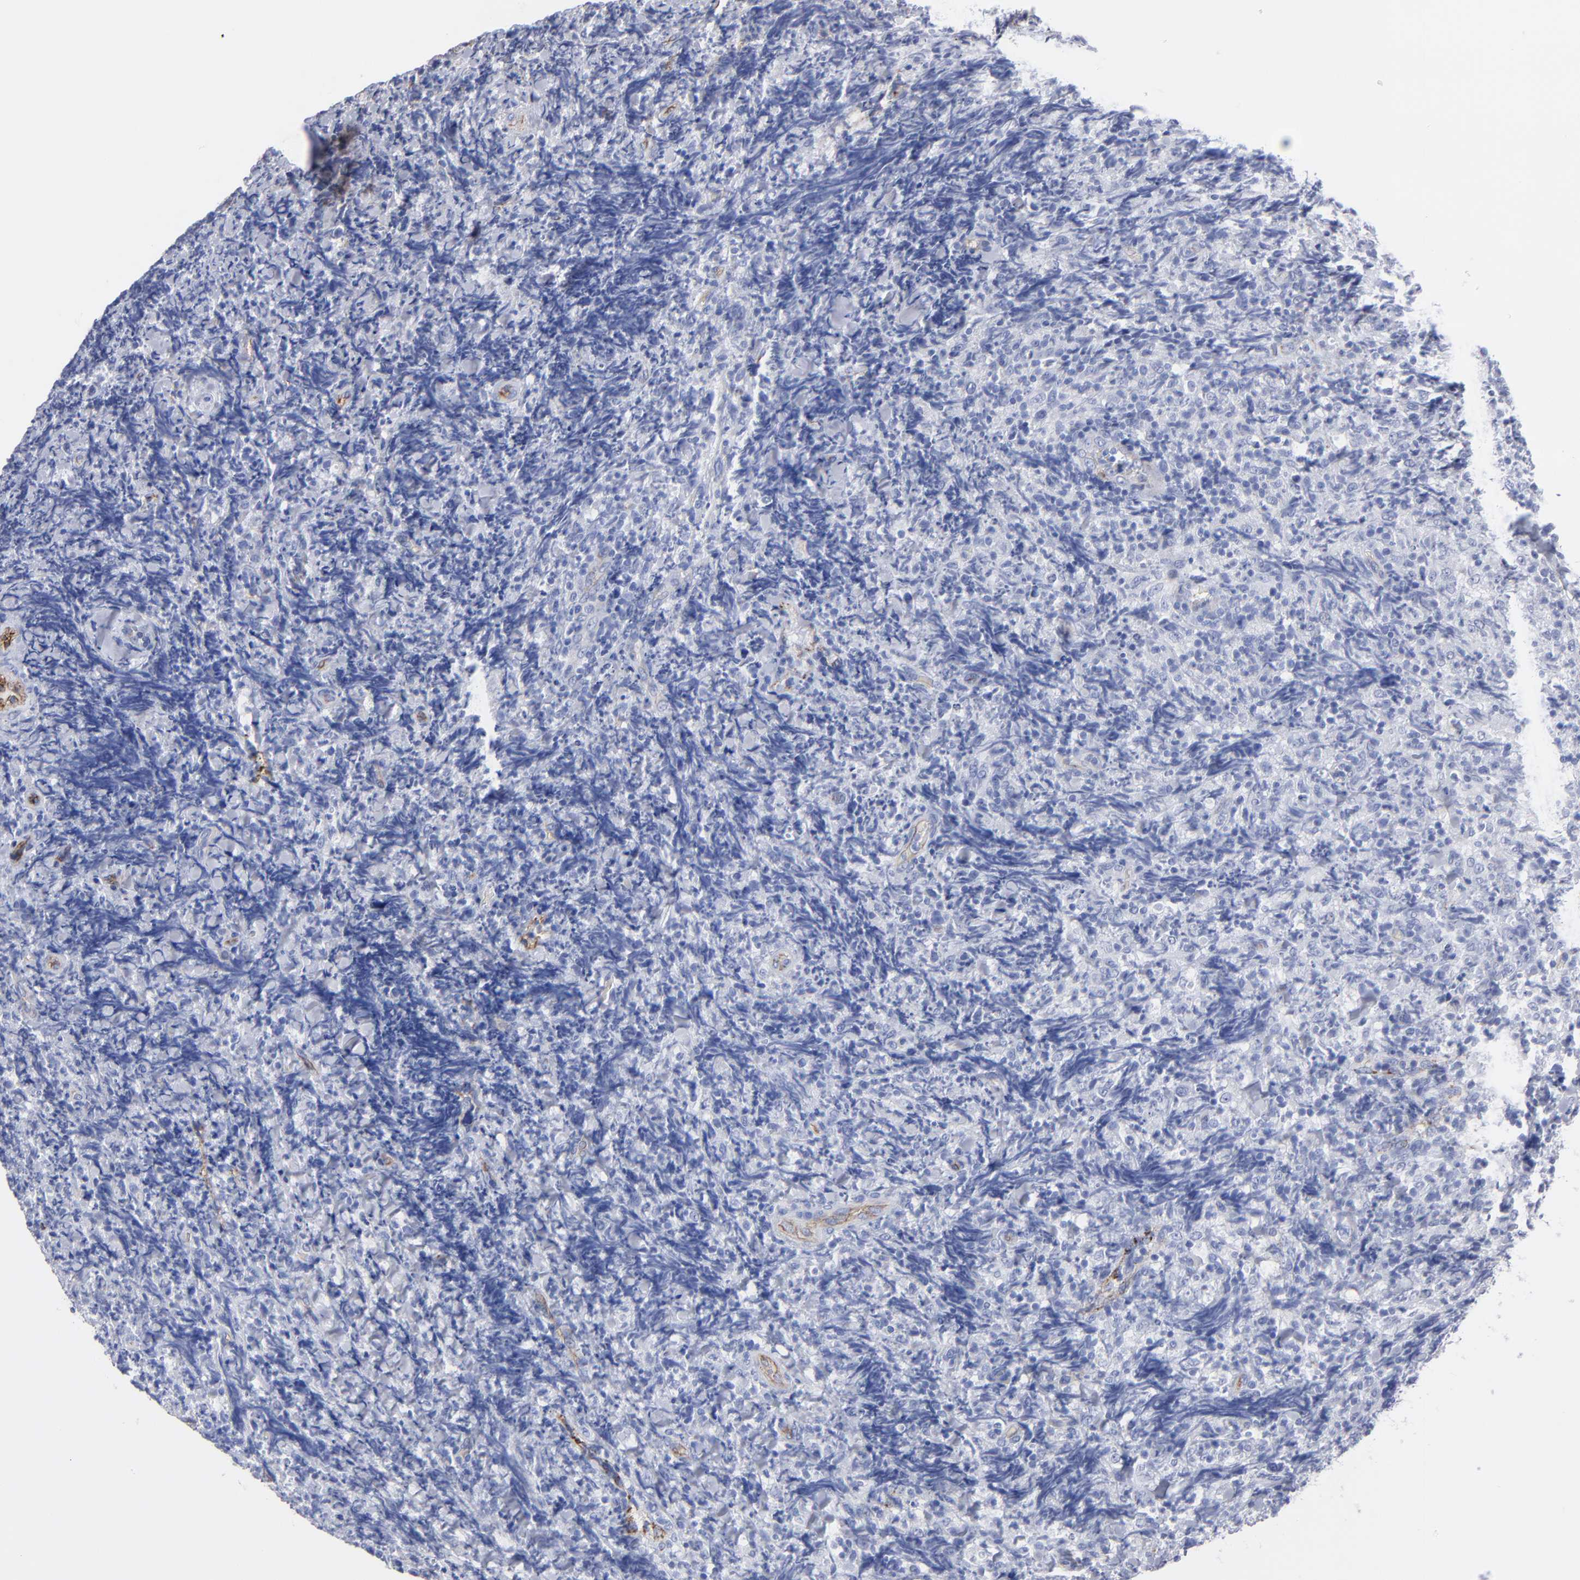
{"staining": {"intensity": "negative", "quantity": "none", "location": "none"}, "tissue": "lymphoma", "cell_type": "Tumor cells", "image_type": "cancer", "snomed": [{"axis": "morphology", "description": "Malignant lymphoma, non-Hodgkin's type, High grade"}, {"axis": "topography", "description": "Tonsil"}], "caption": "The immunohistochemistry (IHC) micrograph has no significant staining in tumor cells of lymphoma tissue.", "gene": "TM4SF1", "patient": {"sex": "female", "age": 36}}